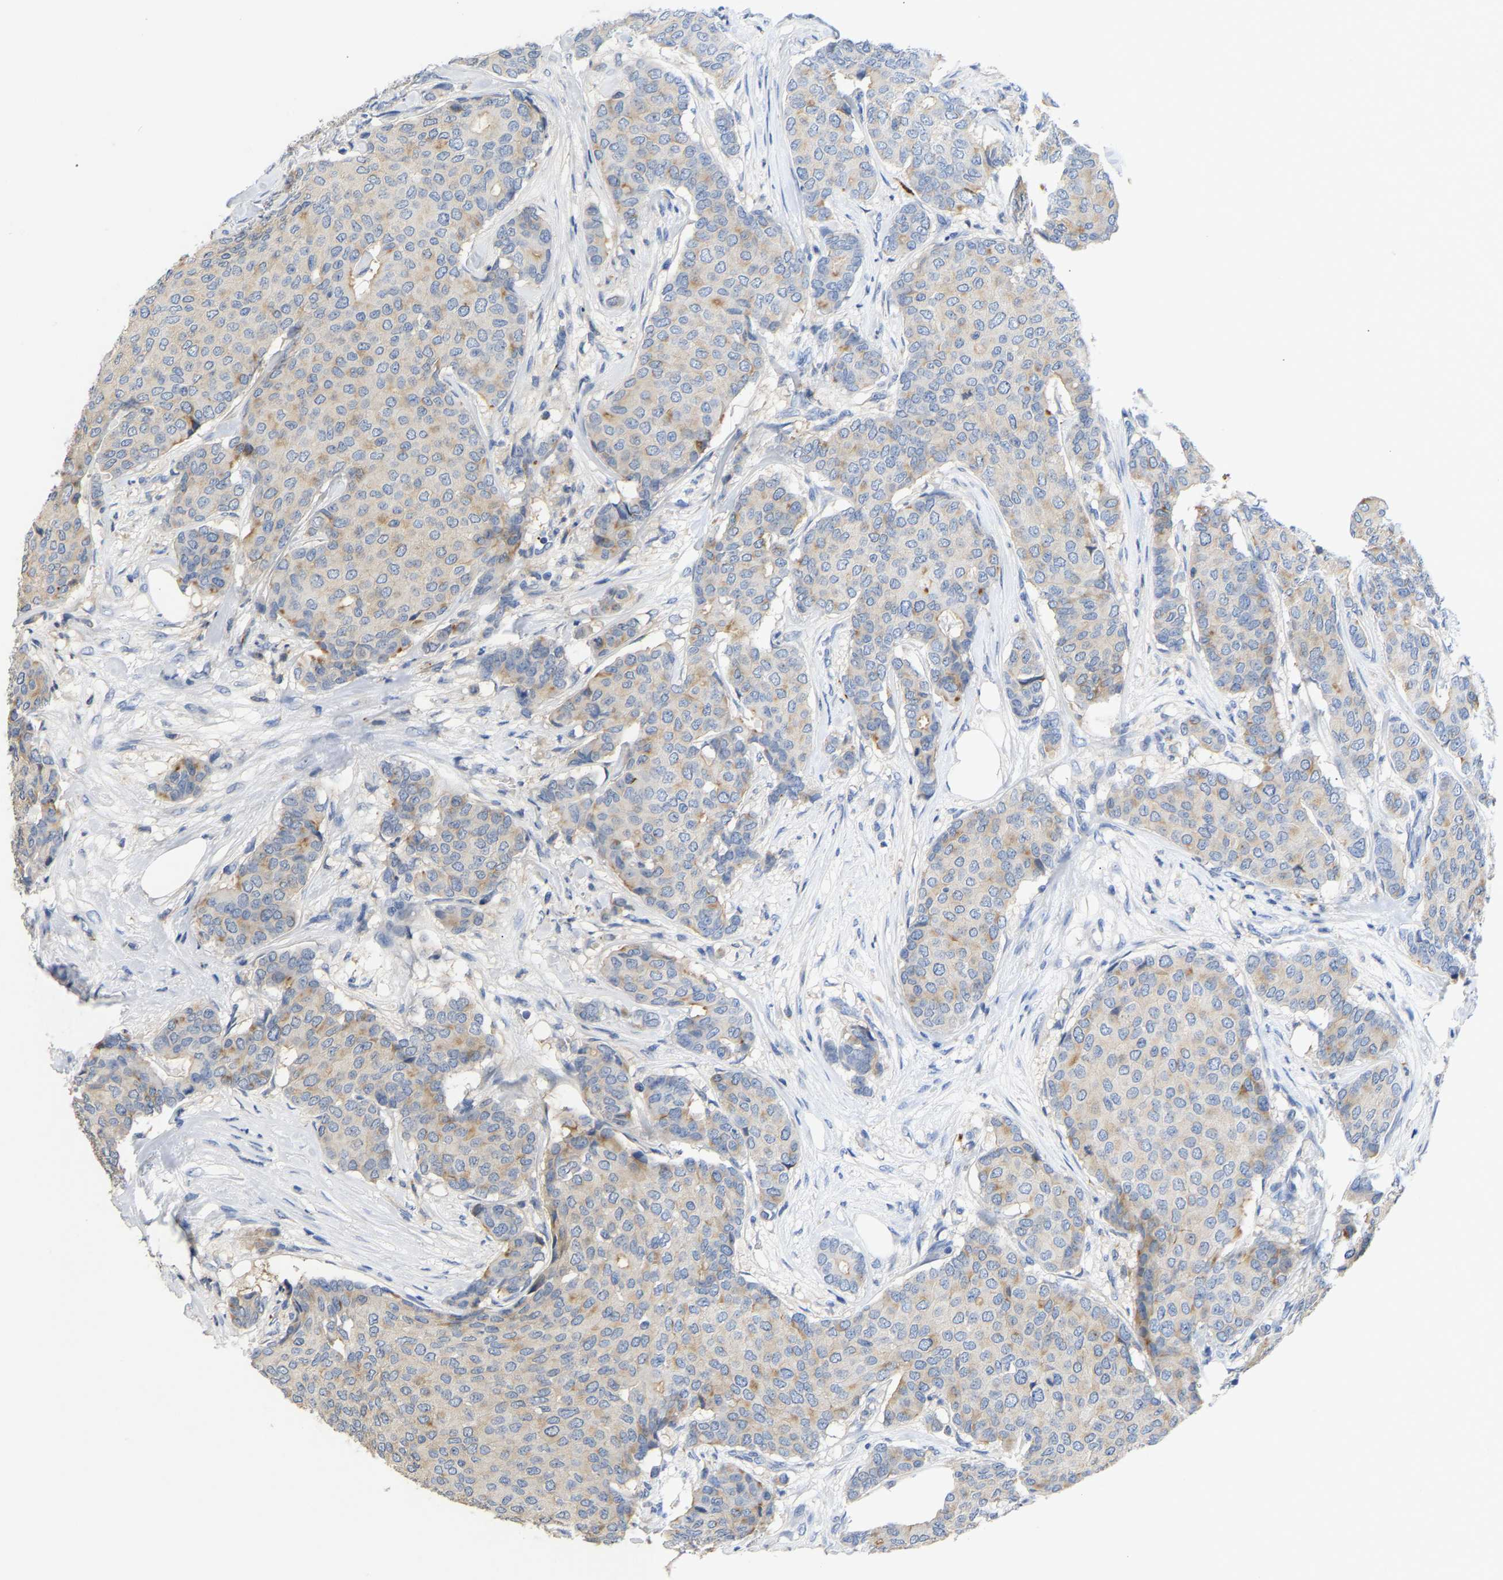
{"staining": {"intensity": "weak", "quantity": "25%-75%", "location": "cytoplasmic/membranous"}, "tissue": "breast cancer", "cell_type": "Tumor cells", "image_type": "cancer", "snomed": [{"axis": "morphology", "description": "Duct carcinoma"}, {"axis": "topography", "description": "Breast"}], "caption": "Weak cytoplasmic/membranous protein expression is appreciated in about 25%-75% of tumor cells in breast invasive ductal carcinoma.", "gene": "FGF18", "patient": {"sex": "female", "age": 75}}